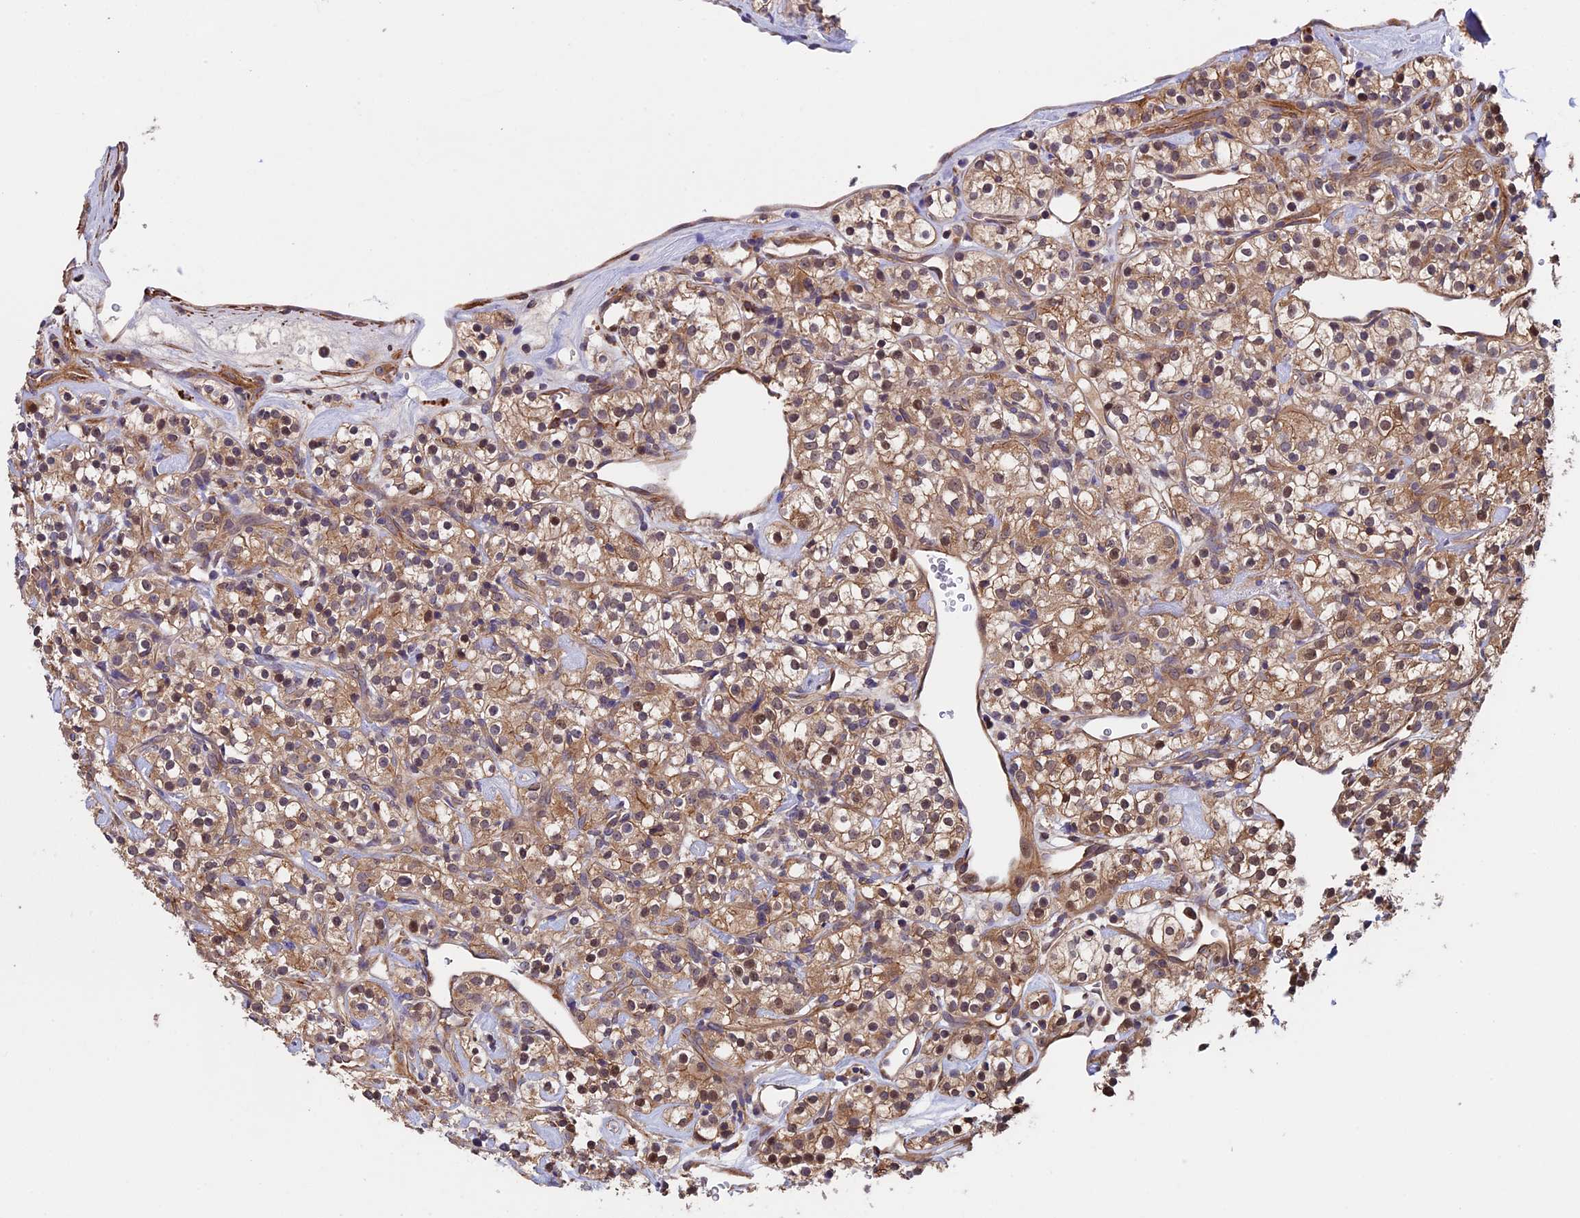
{"staining": {"intensity": "moderate", "quantity": ">75%", "location": "cytoplasmic/membranous"}, "tissue": "renal cancer", "cell_type": "Tumor cells", "image_type": "cancer", "snomed": [{"axis": "morphology", "description": "Adenocarcinoma, NOS"}, {"axis": "topography", "description": "Kidney"}], "caption": "Human renal cancer (adenocarcinoma) stained for a protein (brown) reveals moderate cytoplasmic/membranous positive expression in approximately >75% of tumor cells.", "gene": "SLC9A5", "patient": {"sex": "male", "age": 77}}